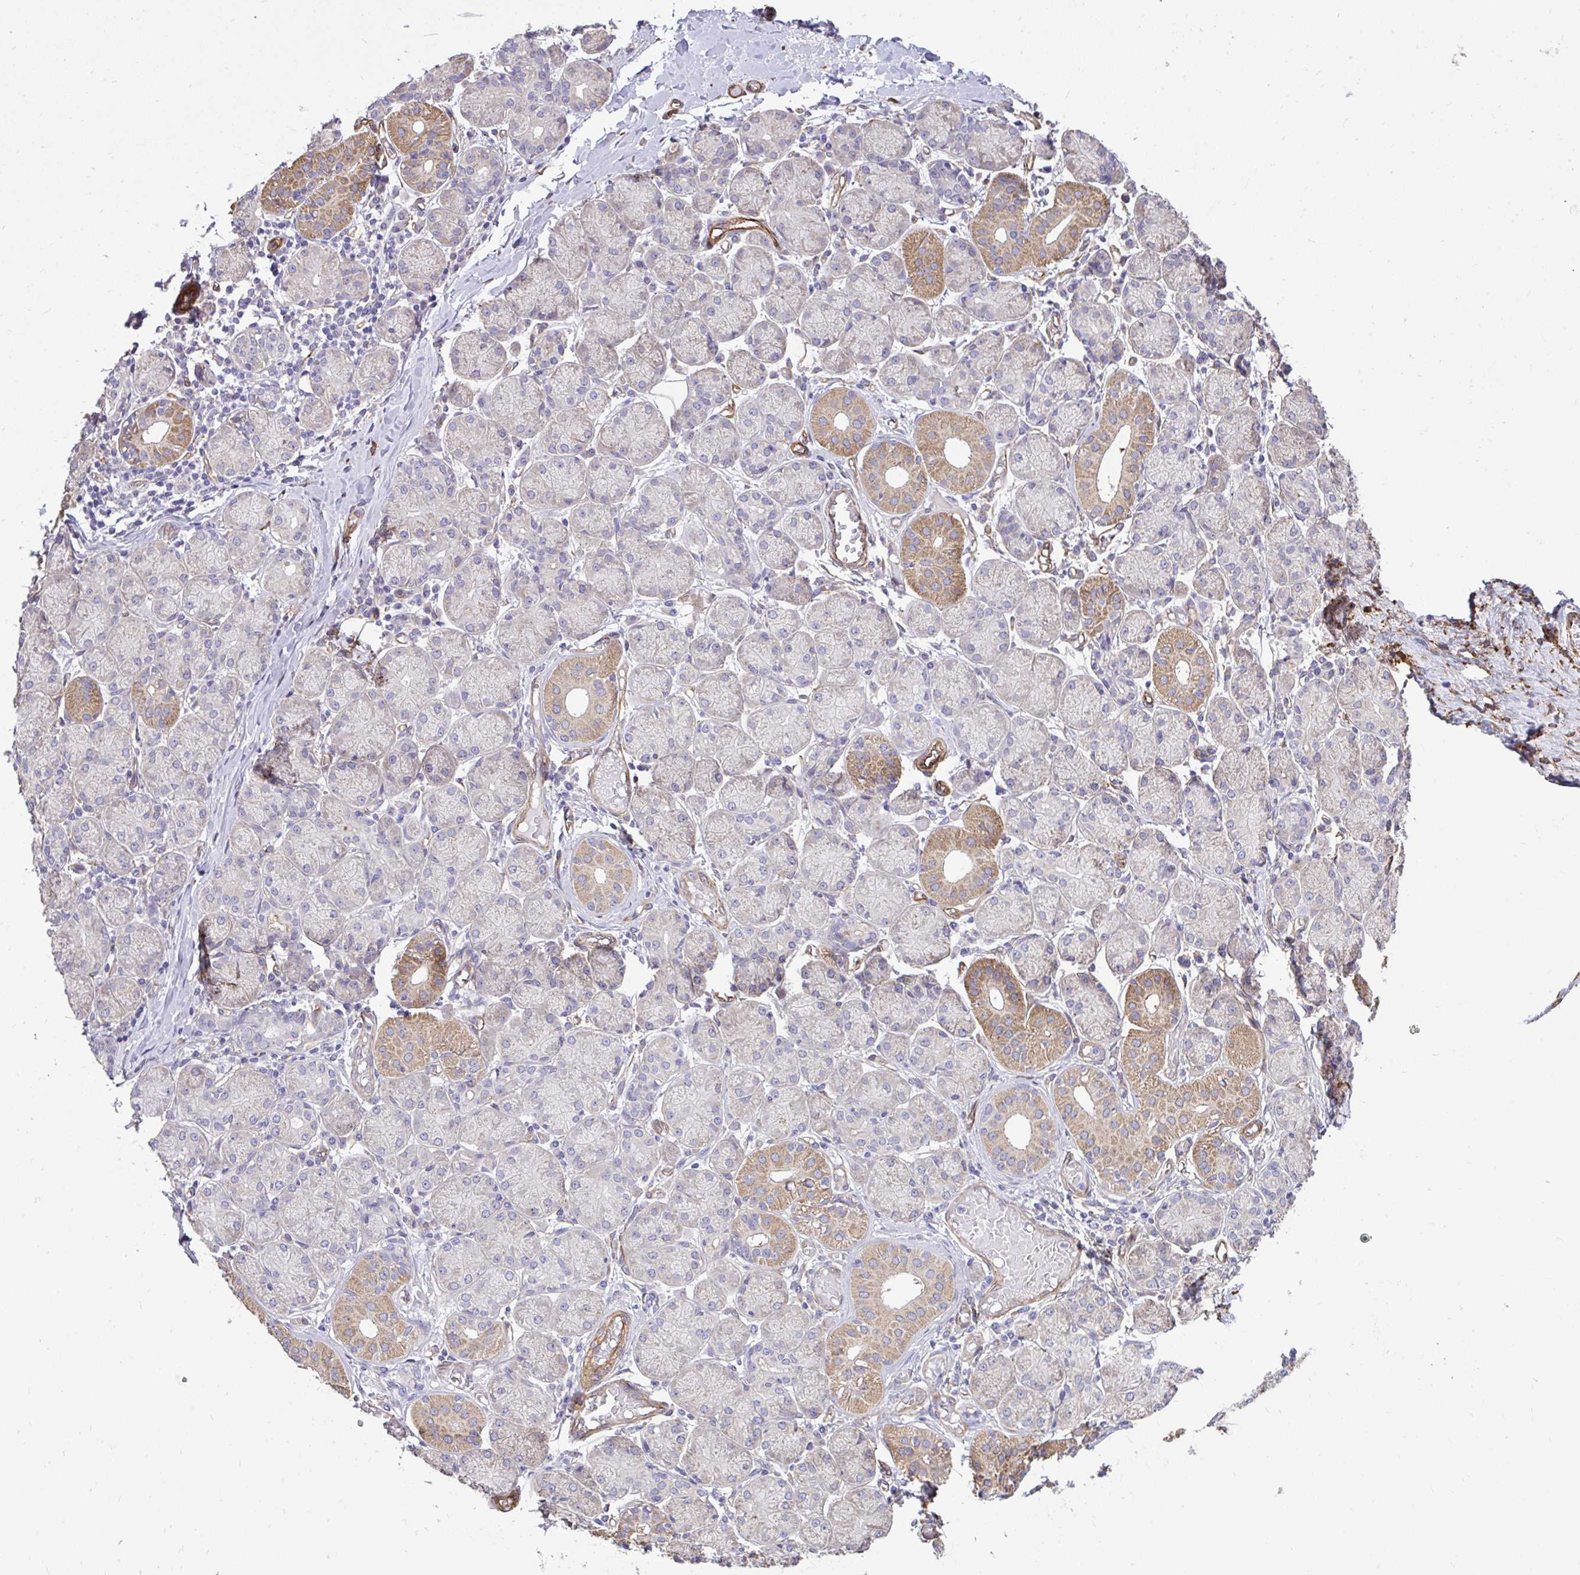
{"staining": {"intensity": "moderate", "quantity": "<25%", "location": "cytoplasmic/membranous"}, "tissue": "salivary gland", "cell_type": "Glandular cells", "image_type": "normal", "snomed": [{"axis": "morphology", "description": "Normal tissue, NOS"}, {"axis": "topography", "description": "Salivary gland"}], "caption": "Salivary gland was stained to show a protein in brown. There is low levels of moderate cytoplasmic/membranous expression in approximately <25% of glandular cells. The staining was performed using DAB (3,3'-diaminobenzidine) to visualize the protein expression in brown, while the nuclei were stained in blue with hematoxylin (Magnification: 20x).", "gene": "PTPRK", "patient": {"sex": "female", "age": 24}}